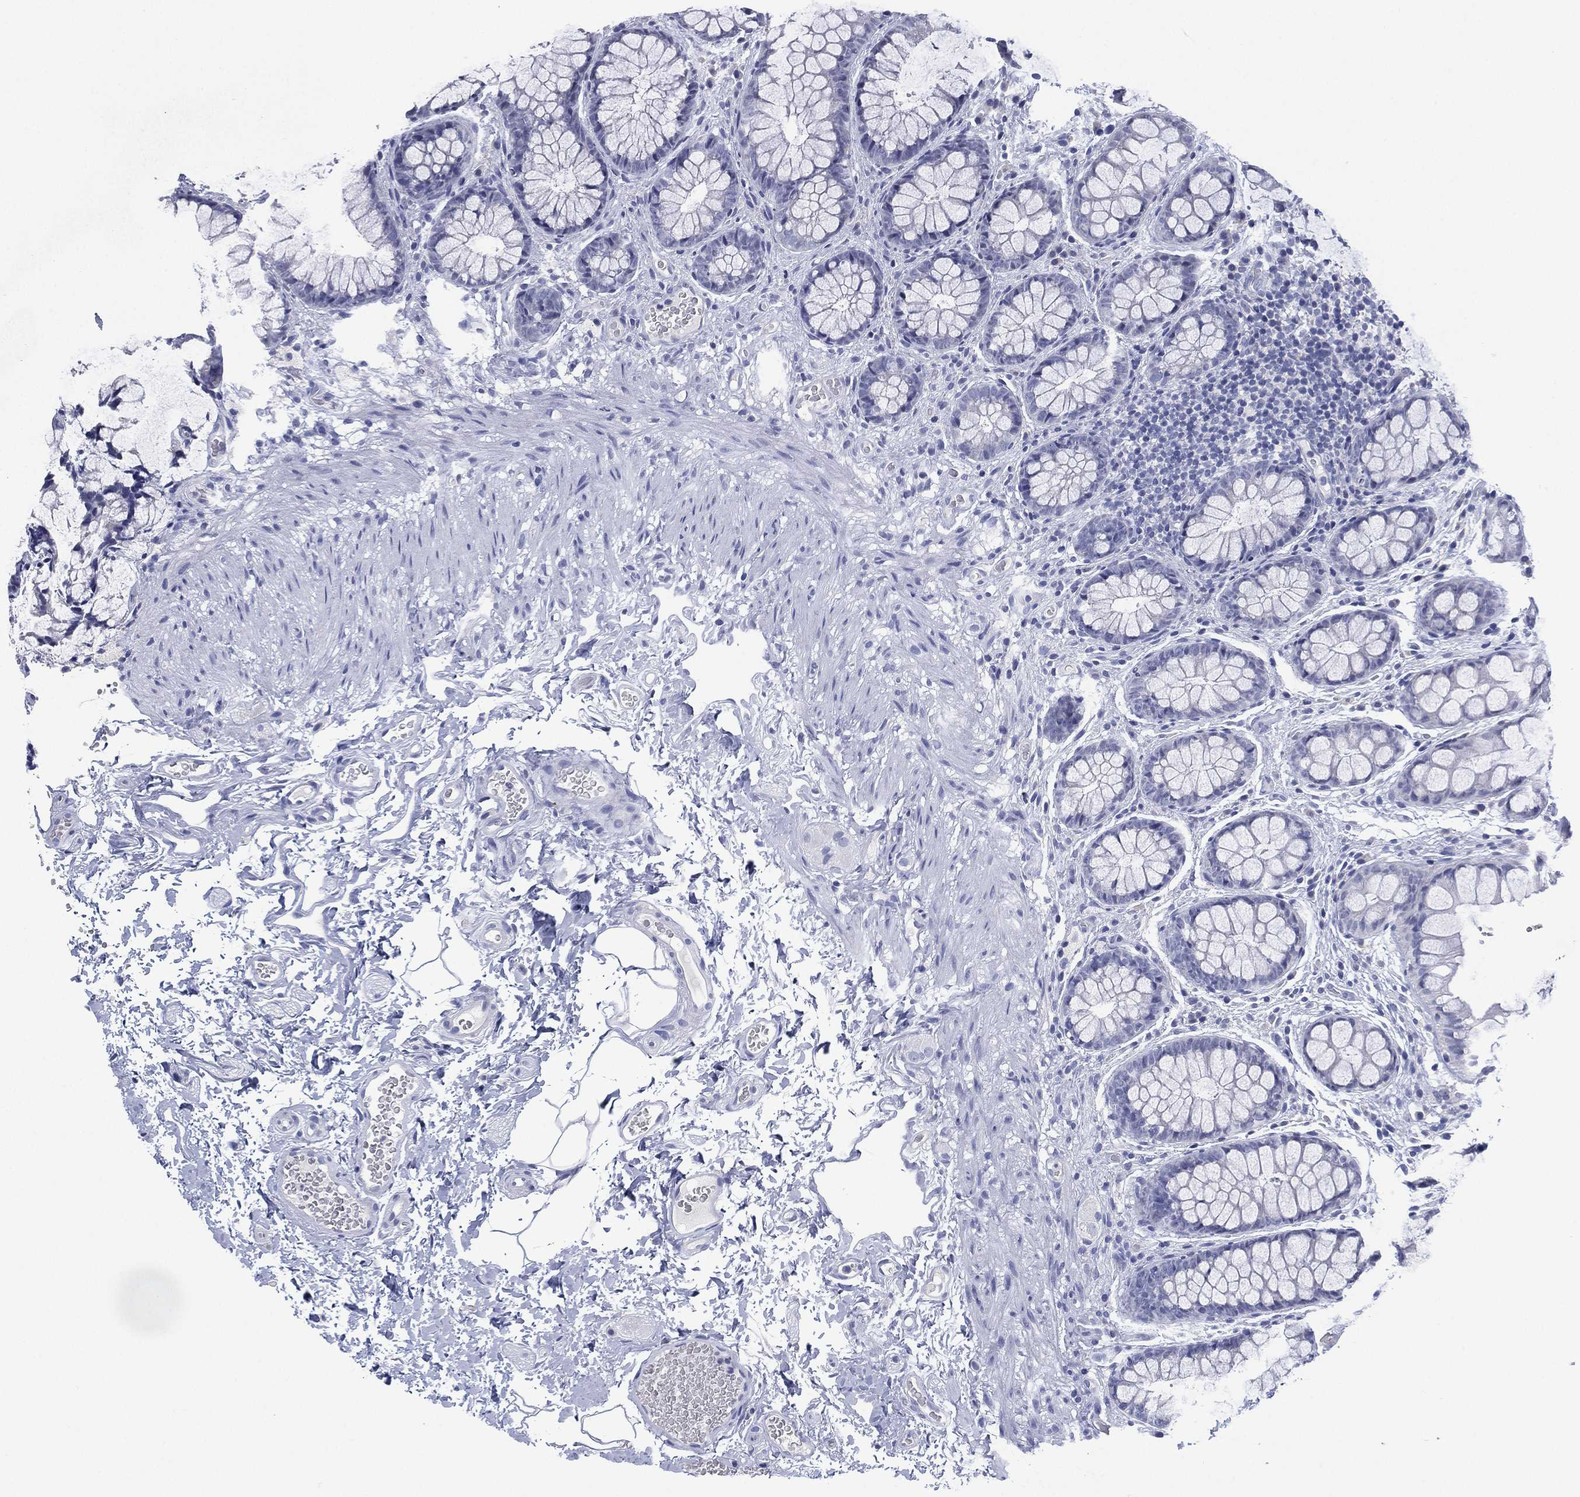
{"staining": {"intensity": "negative", "quantity": "none", "location": "none"}, "tissue": "rectum", "cell_type": "Glandular cells", "image_type": "normal", "snomed": [{"axis": "morphology", "description": "Normal tissue, NOS"}, {"axis": "topography", "description": "Rectum"}], "caption": "Micrograph shows no significant protein expression in glandular cells of normal rectum. Brightfield microscopy of immunohistochemistry (IHC) stained with DAB (3,3'-diaminobenzidine) (brown) and hematoxylin (blue), captured at high magnification.", "gene": "KRT35", "patient": {"sex": "female", "age": 62}}